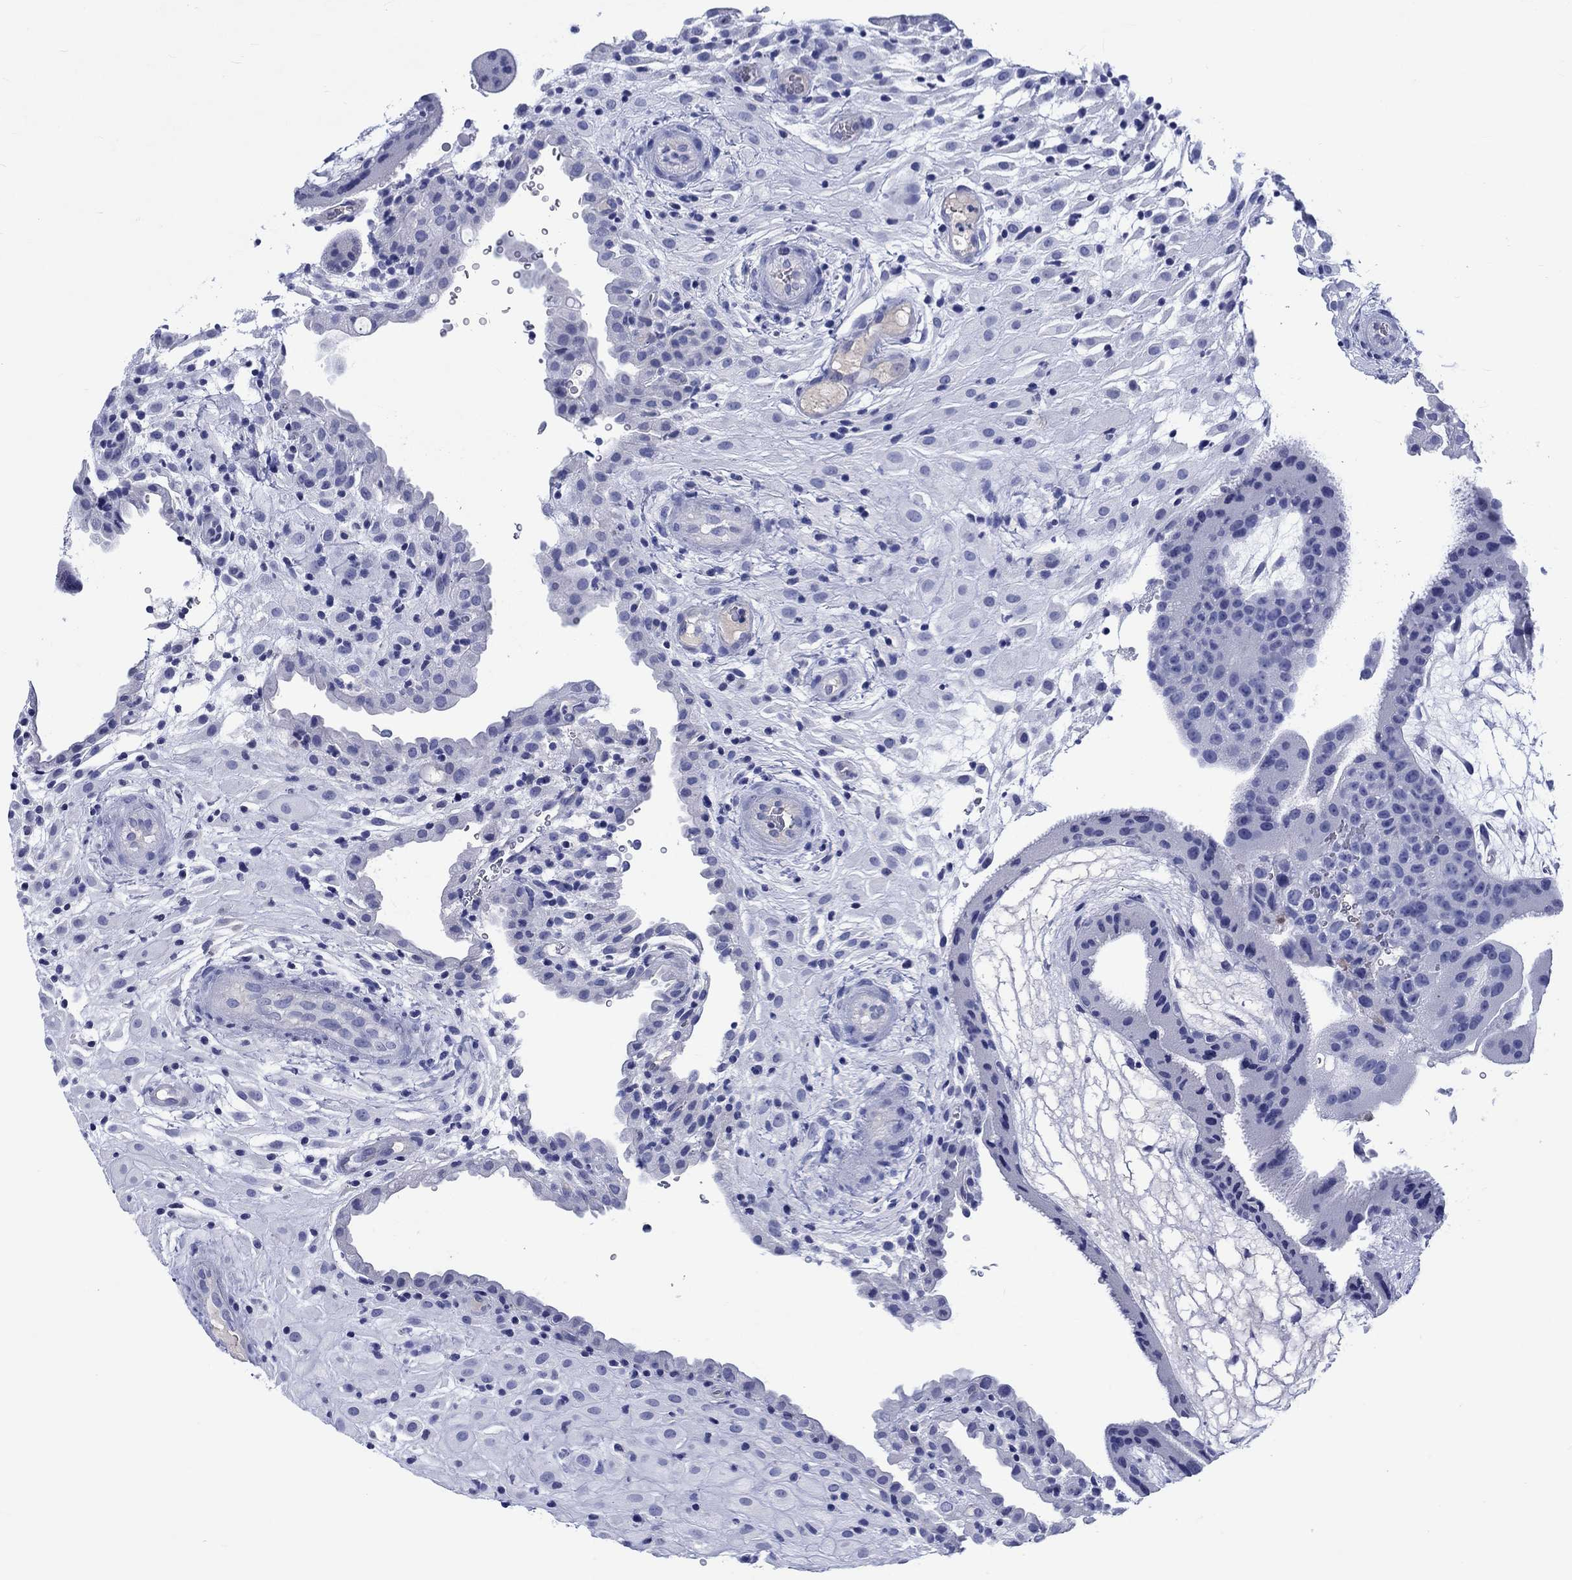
{"staining": {"intensity": "negative", "quantity": "none", "location": "none"}, "tissue": "placenta", "cell_type": "Decidual cells", "image_type": "normal", "snomed": [{"axis": "morphology", "description": "Normal tissue, NOS"}, {"axis": "topography", "description": "Placenta"}], "caption": "DAB immunohistochemical staining of normal human placenta demonstrates no significant staining in decidual cells.", "gene": "CACNG3", "patient": {"sex": "female", "age": 19}}